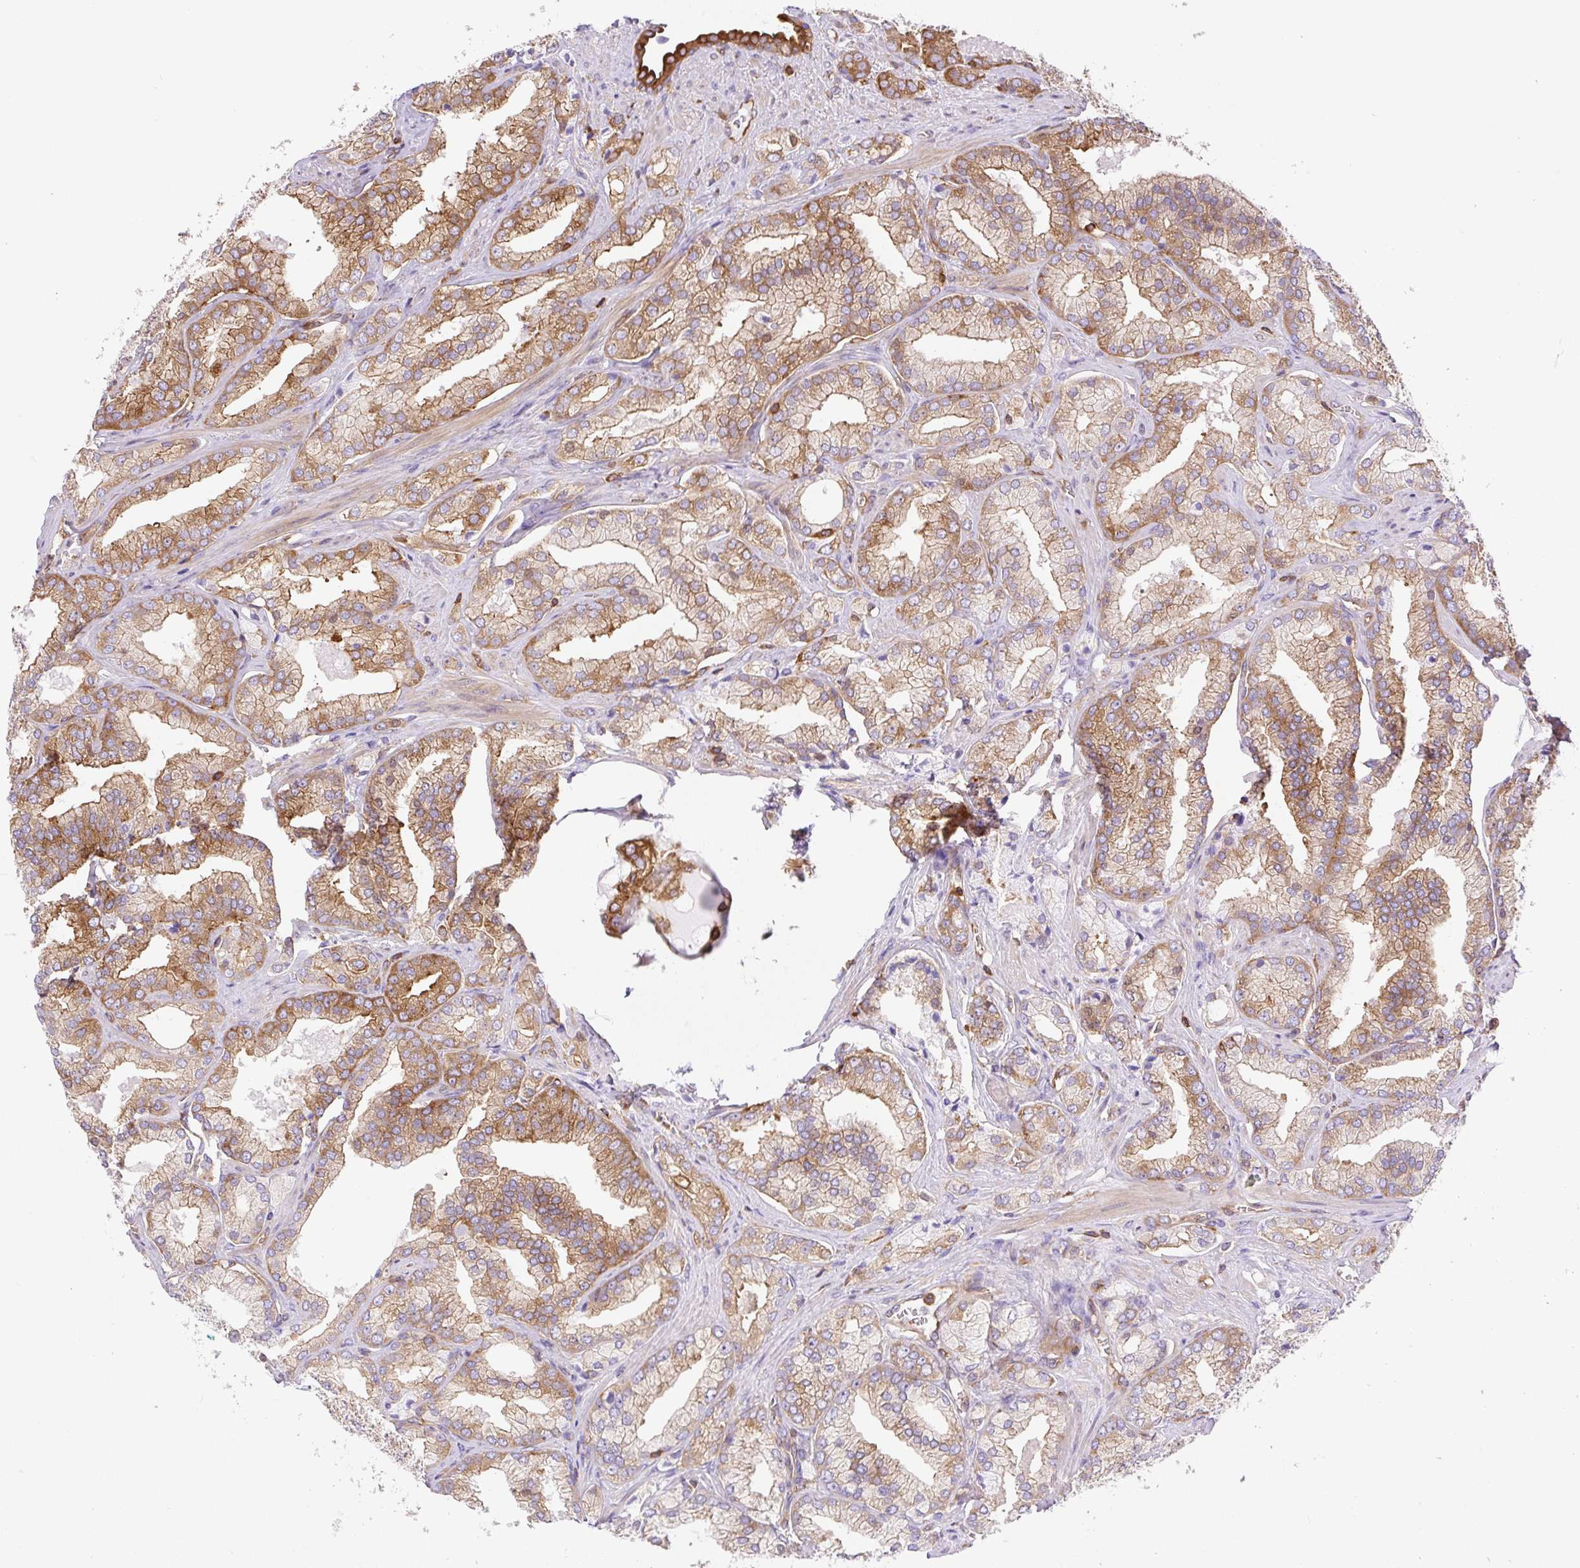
{"staining": {"intensity": "moderate", "quantity": ">75%", "location": "cytoplasmic/membranous"}, "tissue": "prostate cancer", "cell_type": "Tumor cells", "image_type": "cancer", "snomed": [{"axis": "morphology", "description": "Adenocarcinoma, High grade"}, {"axis": "topography", "description": "Prostate"}], "caption": "High-grade adenocarcinoma (prostate) stained with a brown dye shows moderate cytoplasmic/membranous positive expression in about >75% of tumor cells.", "gene": "DNM2", "patient": {"sex": "male", "age": 68}}